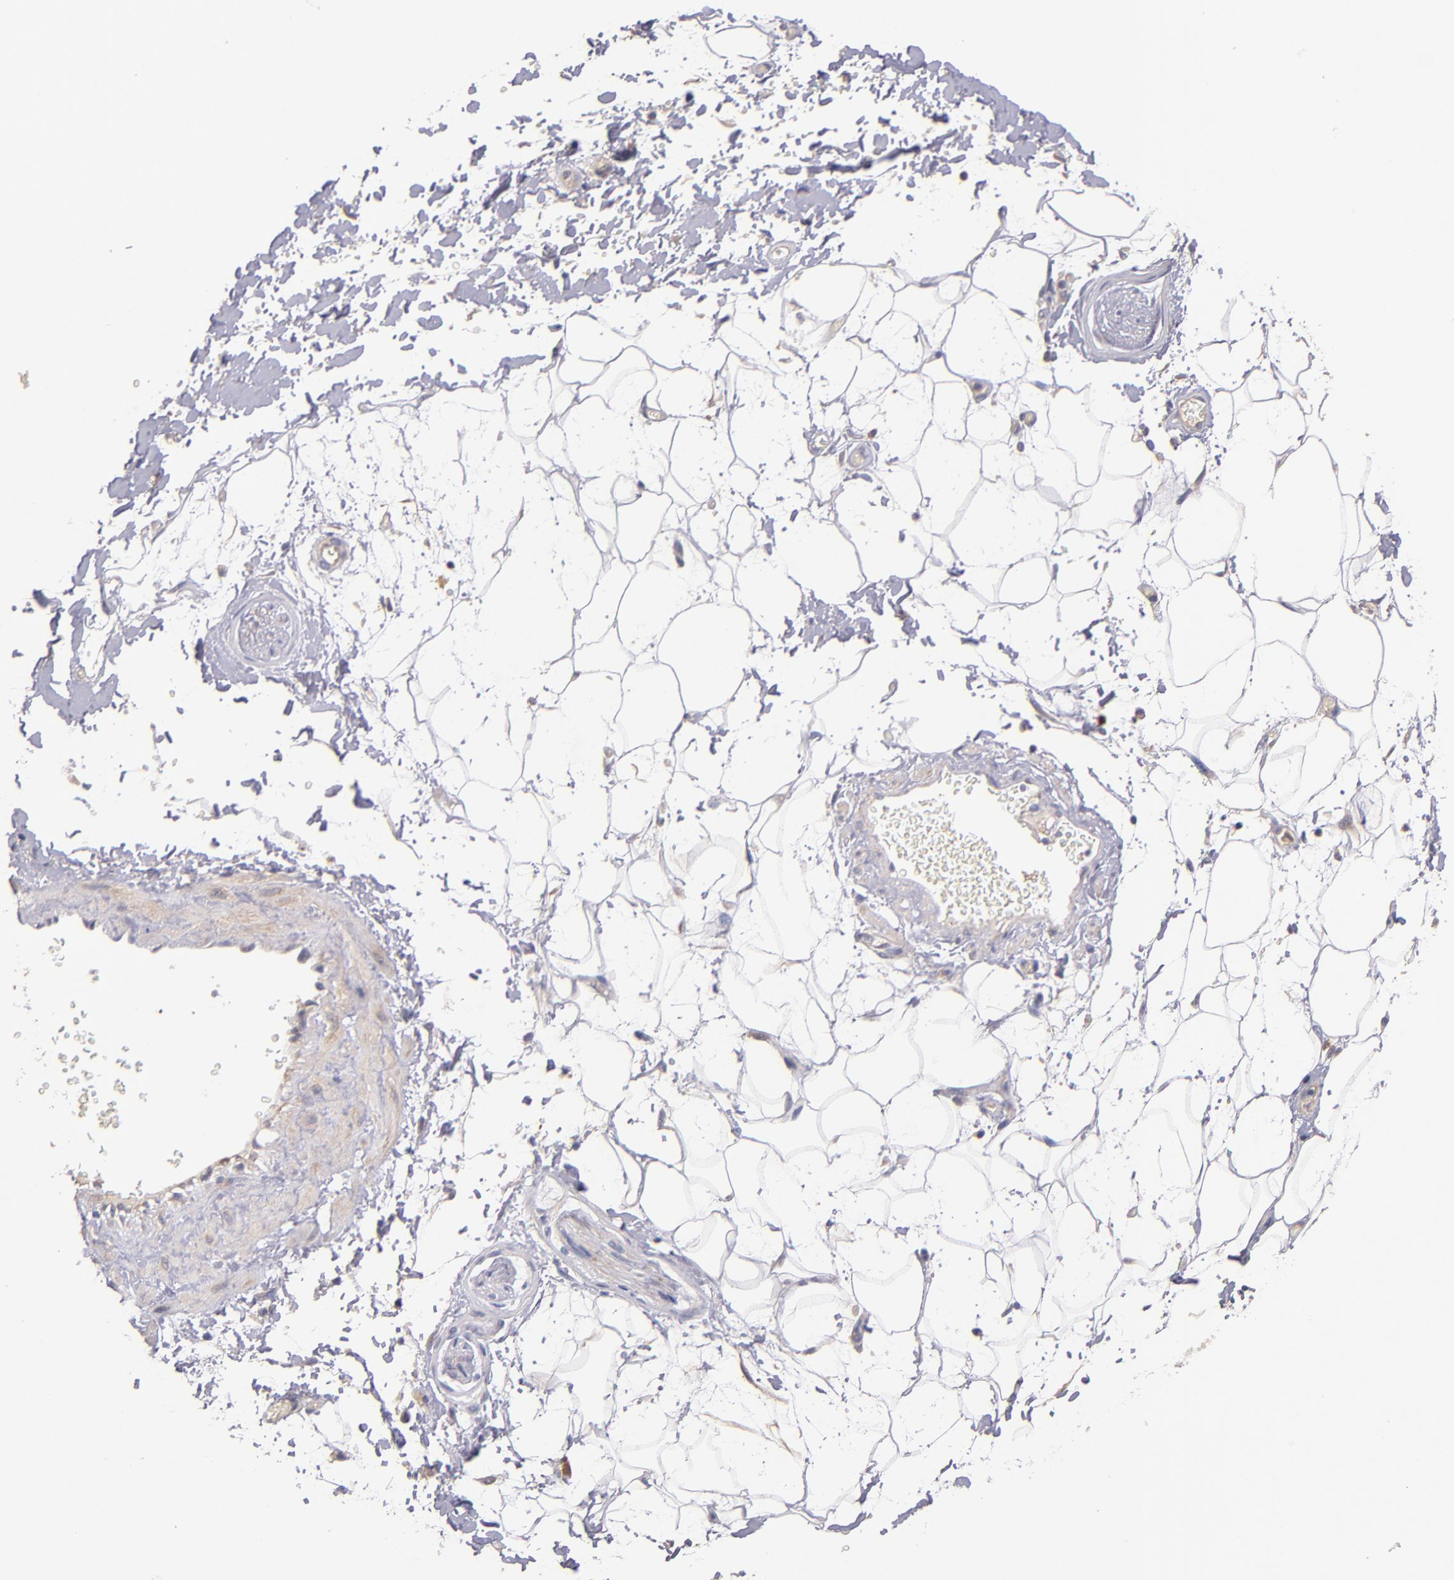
{"staining": {"intensity": "negative", "quantity": "none", "location": "none"}, "tissue": "adipose tissue", "cell_type": "Adipocytes", "image_type": "normal", "snomed": [{"axis": "morphology", "description": "Normal tissue, NOS"}, {"axis": "topography", "description": "Soft tissue"}], "caption": "A high-resolution image shows immunohistochemistry (IHC) staining of unremarkable adipose tissue, which shows no significant expression in adipocytes.", "gene": "MAGEE1", "patient": {"sex": "male", "age": 72}}